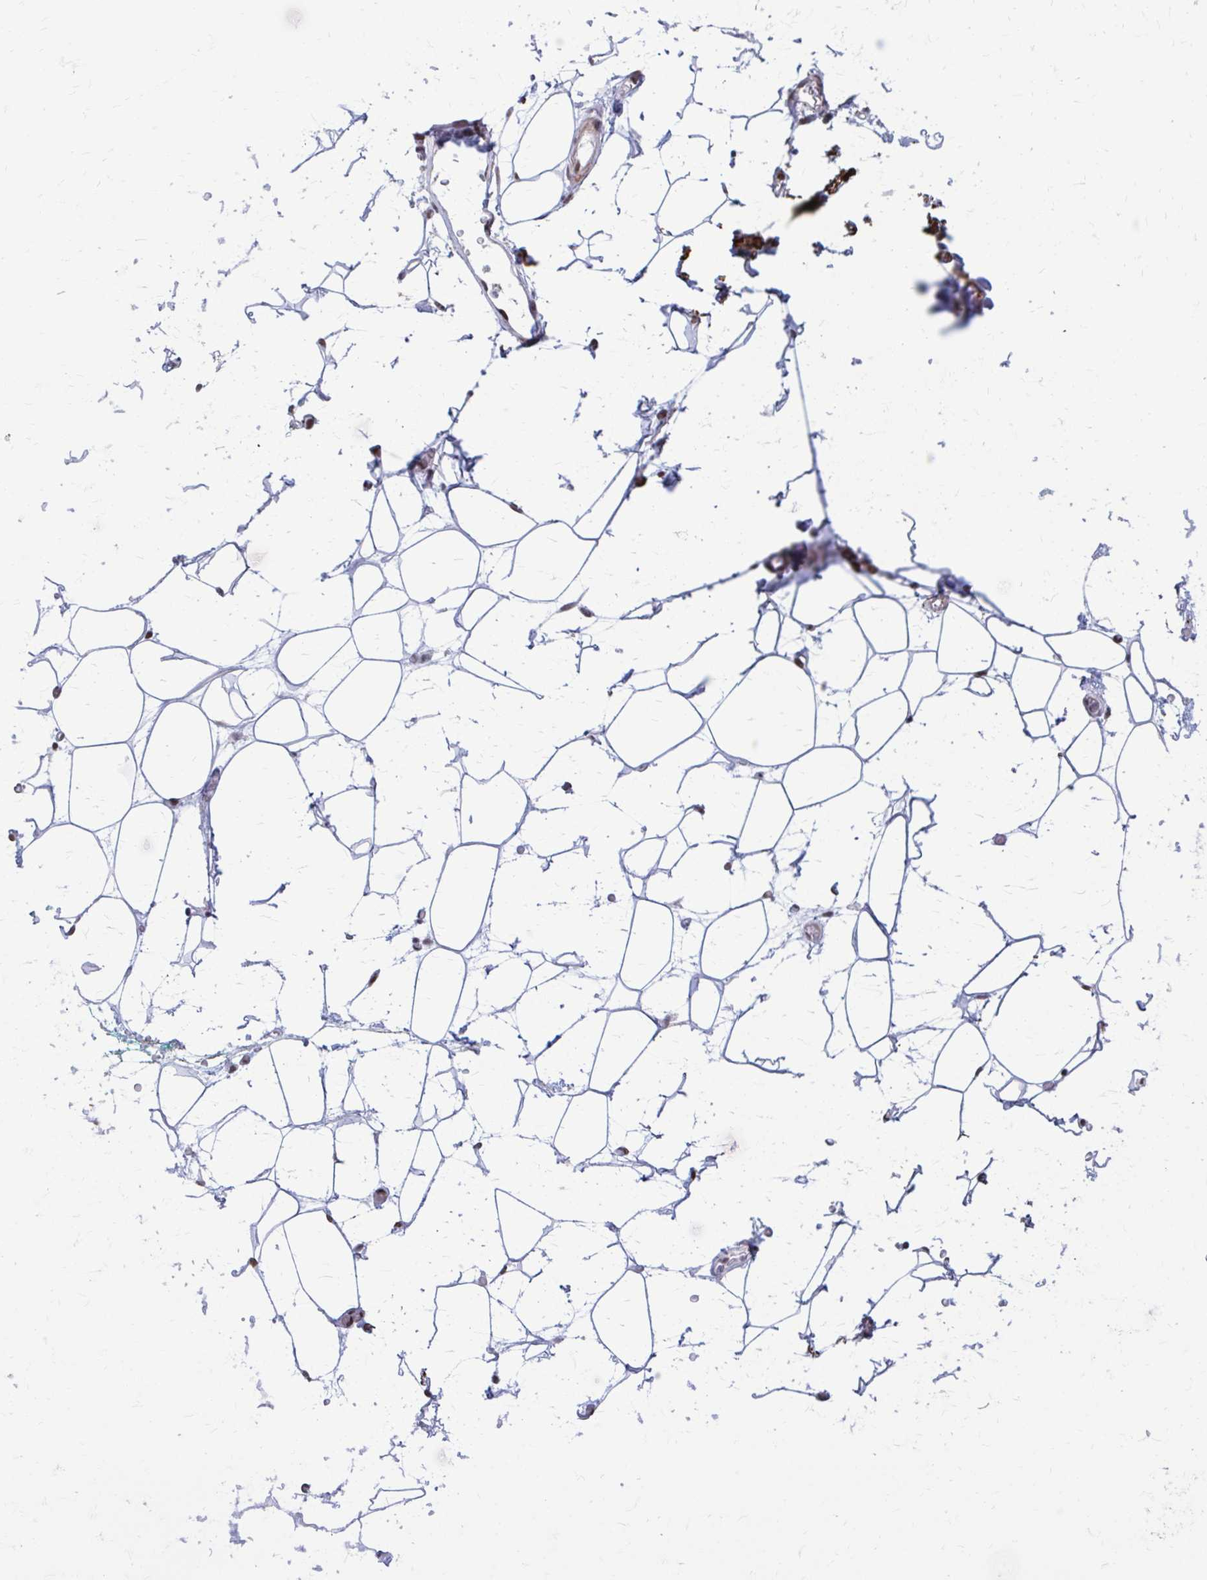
{"staining": {"intensity": "weak", "quantity": "<25%", "location": "nuclear"}, "tissue": "adipose tissue", "cell_type": "Adipocytes", "image_type": "normal", "snomed": [{"axis": "morphology", "description": "Normal tissue, NOS"}, {"axis": "topography", "description": "Anal"}, {"axis": "topography", "description": "Peripheral nerve tissue"}], "caption": "Photomicrograph shows no significant protein positivity in adipocytes of unremarkable adipose tissue. Brightfield microscopy of IHC stained with DAB (3,3'-diaminobenzidine) (brown) and hematoxylin (blue), captured at high magnification.", "gene": "PSME4", "patient": {"sex": "male", "age": 78}}